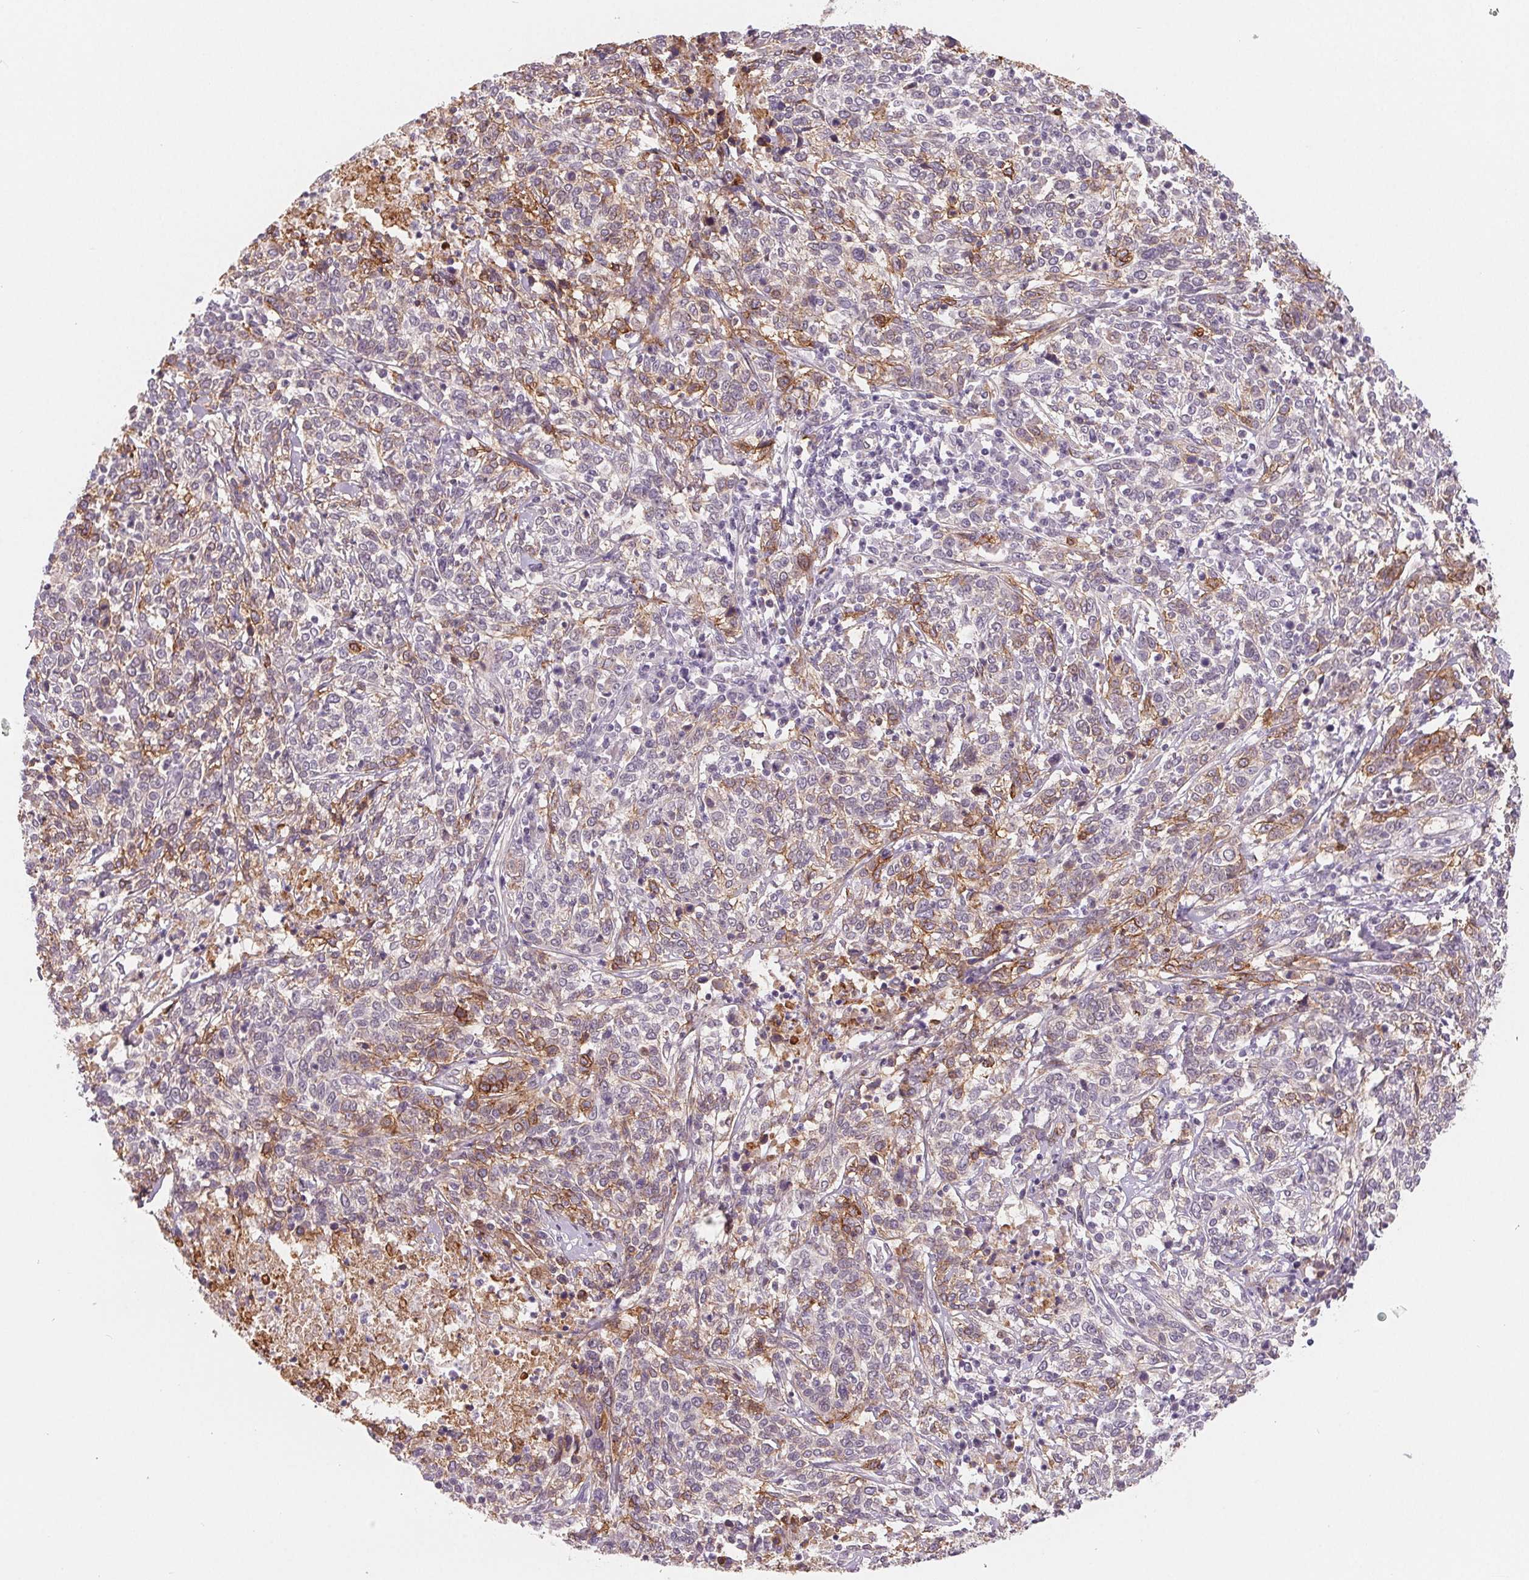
{"staining": {"intensity": "moderate", "quantity": "<25%", "location": "cytoplasmic/membranous"}, "tissue": "cervical cancer", "cell_type": "Tumor cells", "image_type": "cancer", "snomed": [{"axis": "morphology", "description": "Squamous cell carcinoma, NOS"}, {"axis": "topography", "description": "Cervix"}], "caption": "Cervical cancer was stained to show a protein in brown. There is low levels of moderate cytoplasmic/membranous staining in about <25% of tumor cells.", "gene": "CFC1", "patient": {"sex": "female", "age": 46}}